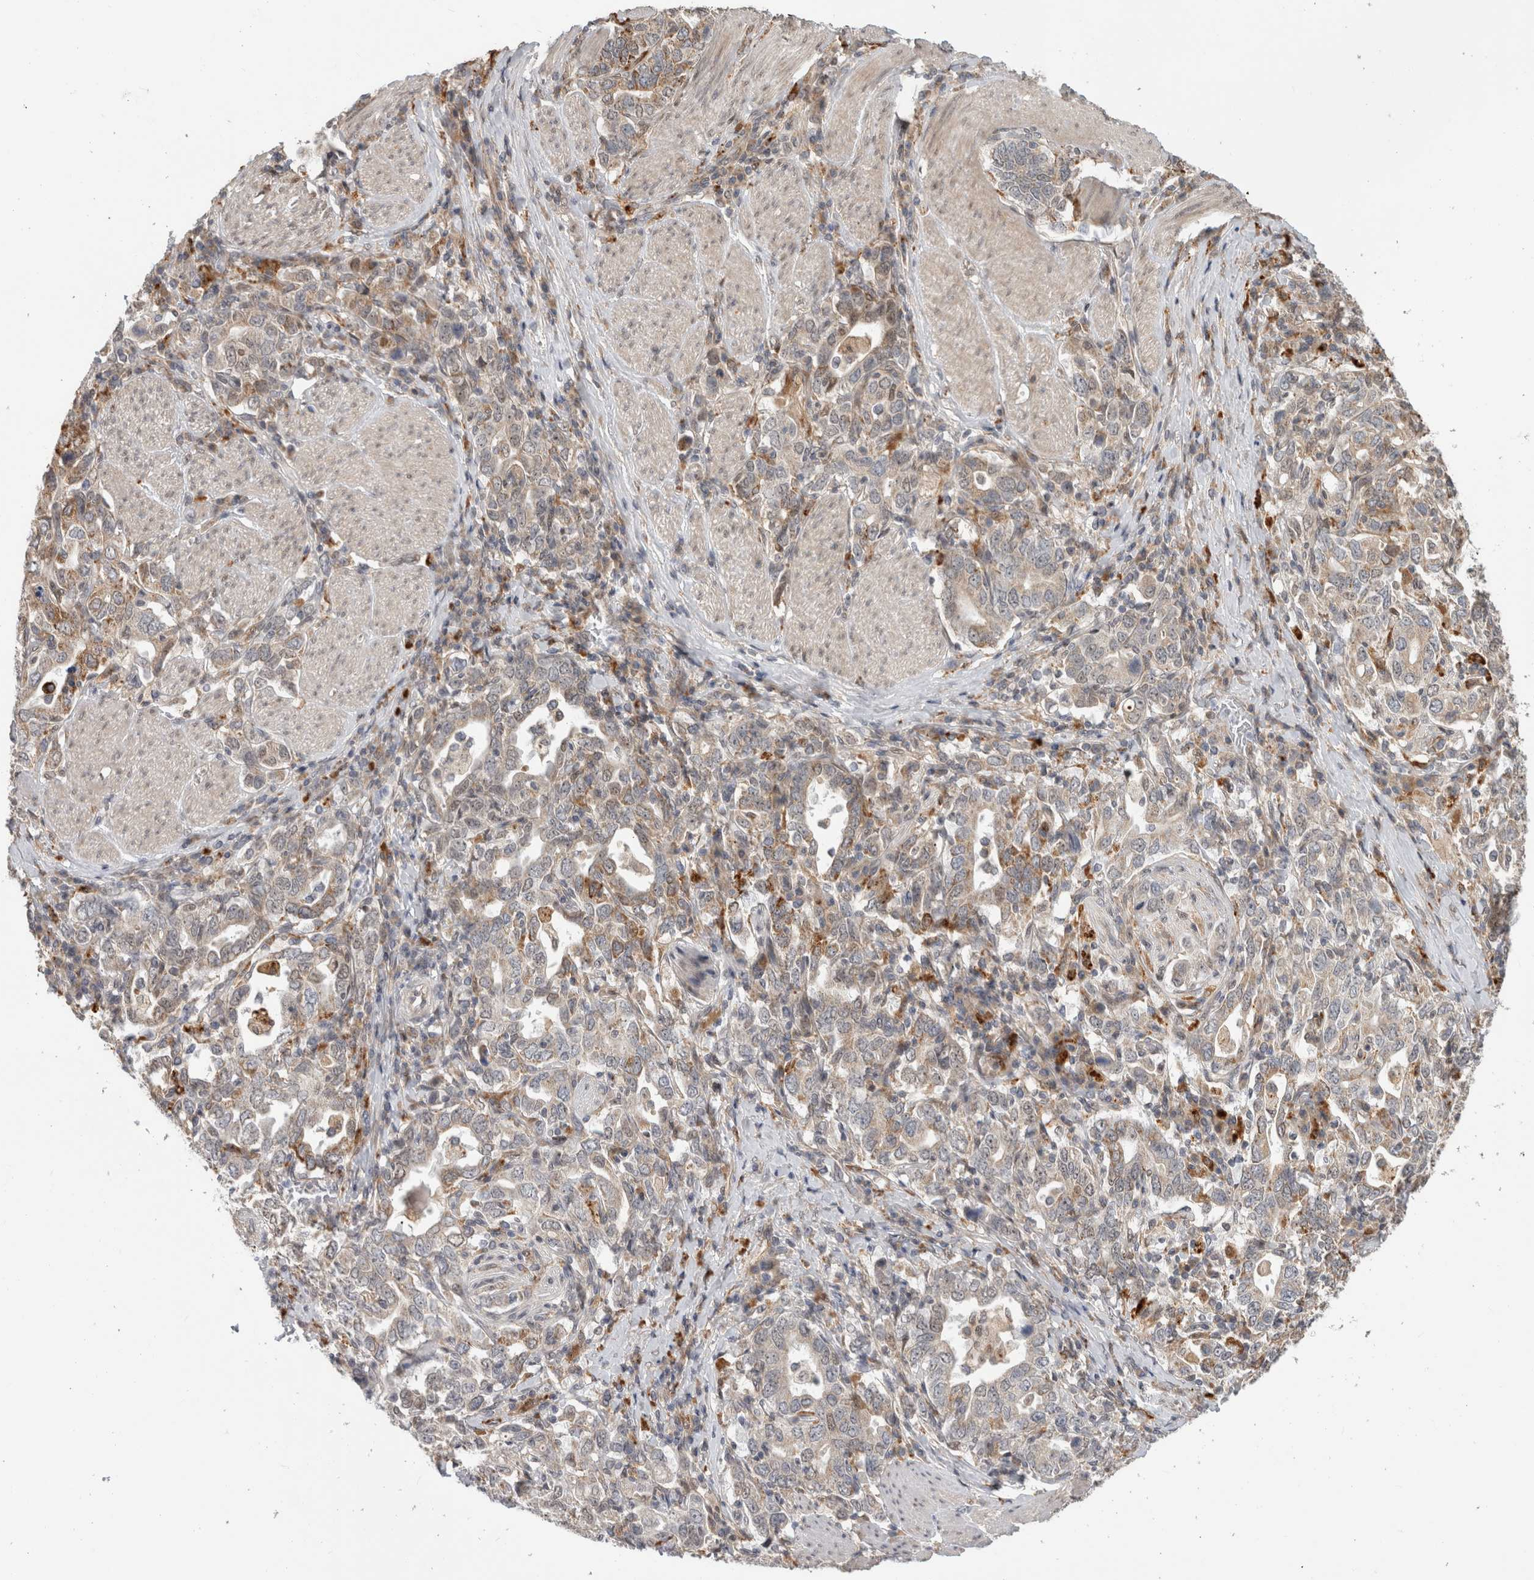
{"staining": {"intensity": "weak", "quantity": "<25%", "location": "cytoplasmic/membranous,nuclear"}, "tissue": "stomach cancer", "cell_type": "Tumor cells", "image_type": "cancer", "snomed": [{"axis": "morphology", "description": "Adenocarcinoma, NOS"}, {"axis": "topography", "description": "Stomach, upper"}], "caption": "Tumor cells are negative for brown protein staining in stomach adenocarcinoma.", "gene": "NAB2", "patient": {"sex": "male", "age": 62}}